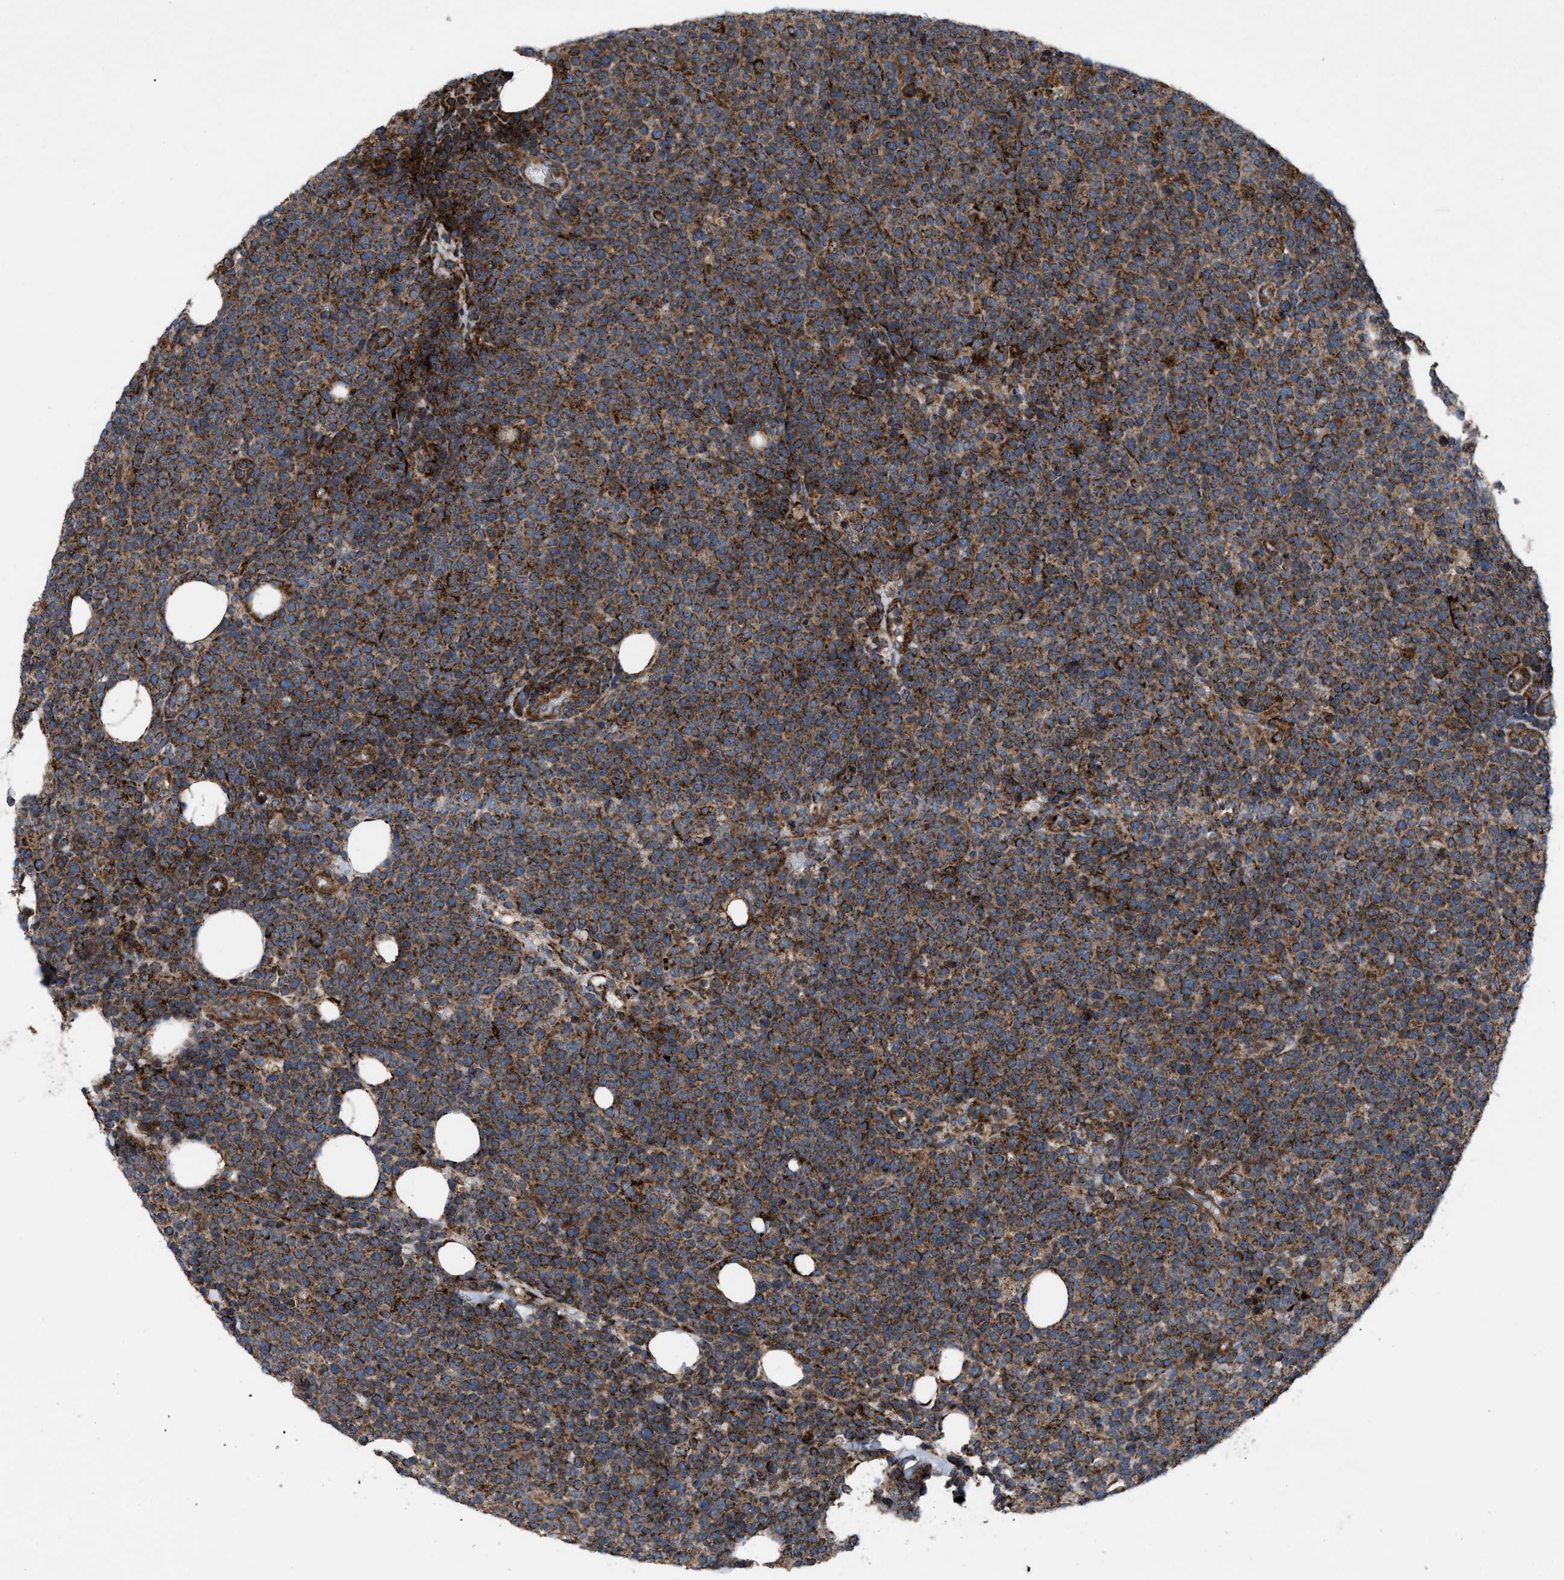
{"staining": {"intensity": "strong", "quantity": ">75%", "location": "cytoplasmic/membranous"}, "tissue": "lymphoma", "cell_type": "Tumor cells", "image_type": "cancer", "snomed": [{"axis": "morphology", "description": "Malignant lymphoma, non-Hodgkin's type, High grade"}, {"axis": "topography", "description": "Lymph node"}], "caption": "This micrograph exhibits malignant lymphoma, non-Hodgkin's type (high-grade) stained with immunohistochemistry (IHC) to label a protein in brown. The cytoplasmic/membranous of tumor cells show strong positivity for the protein. Nuclei are counter-stained blue.", "gene": "PER3", "patient": {"sex": "male", "age": 61}}